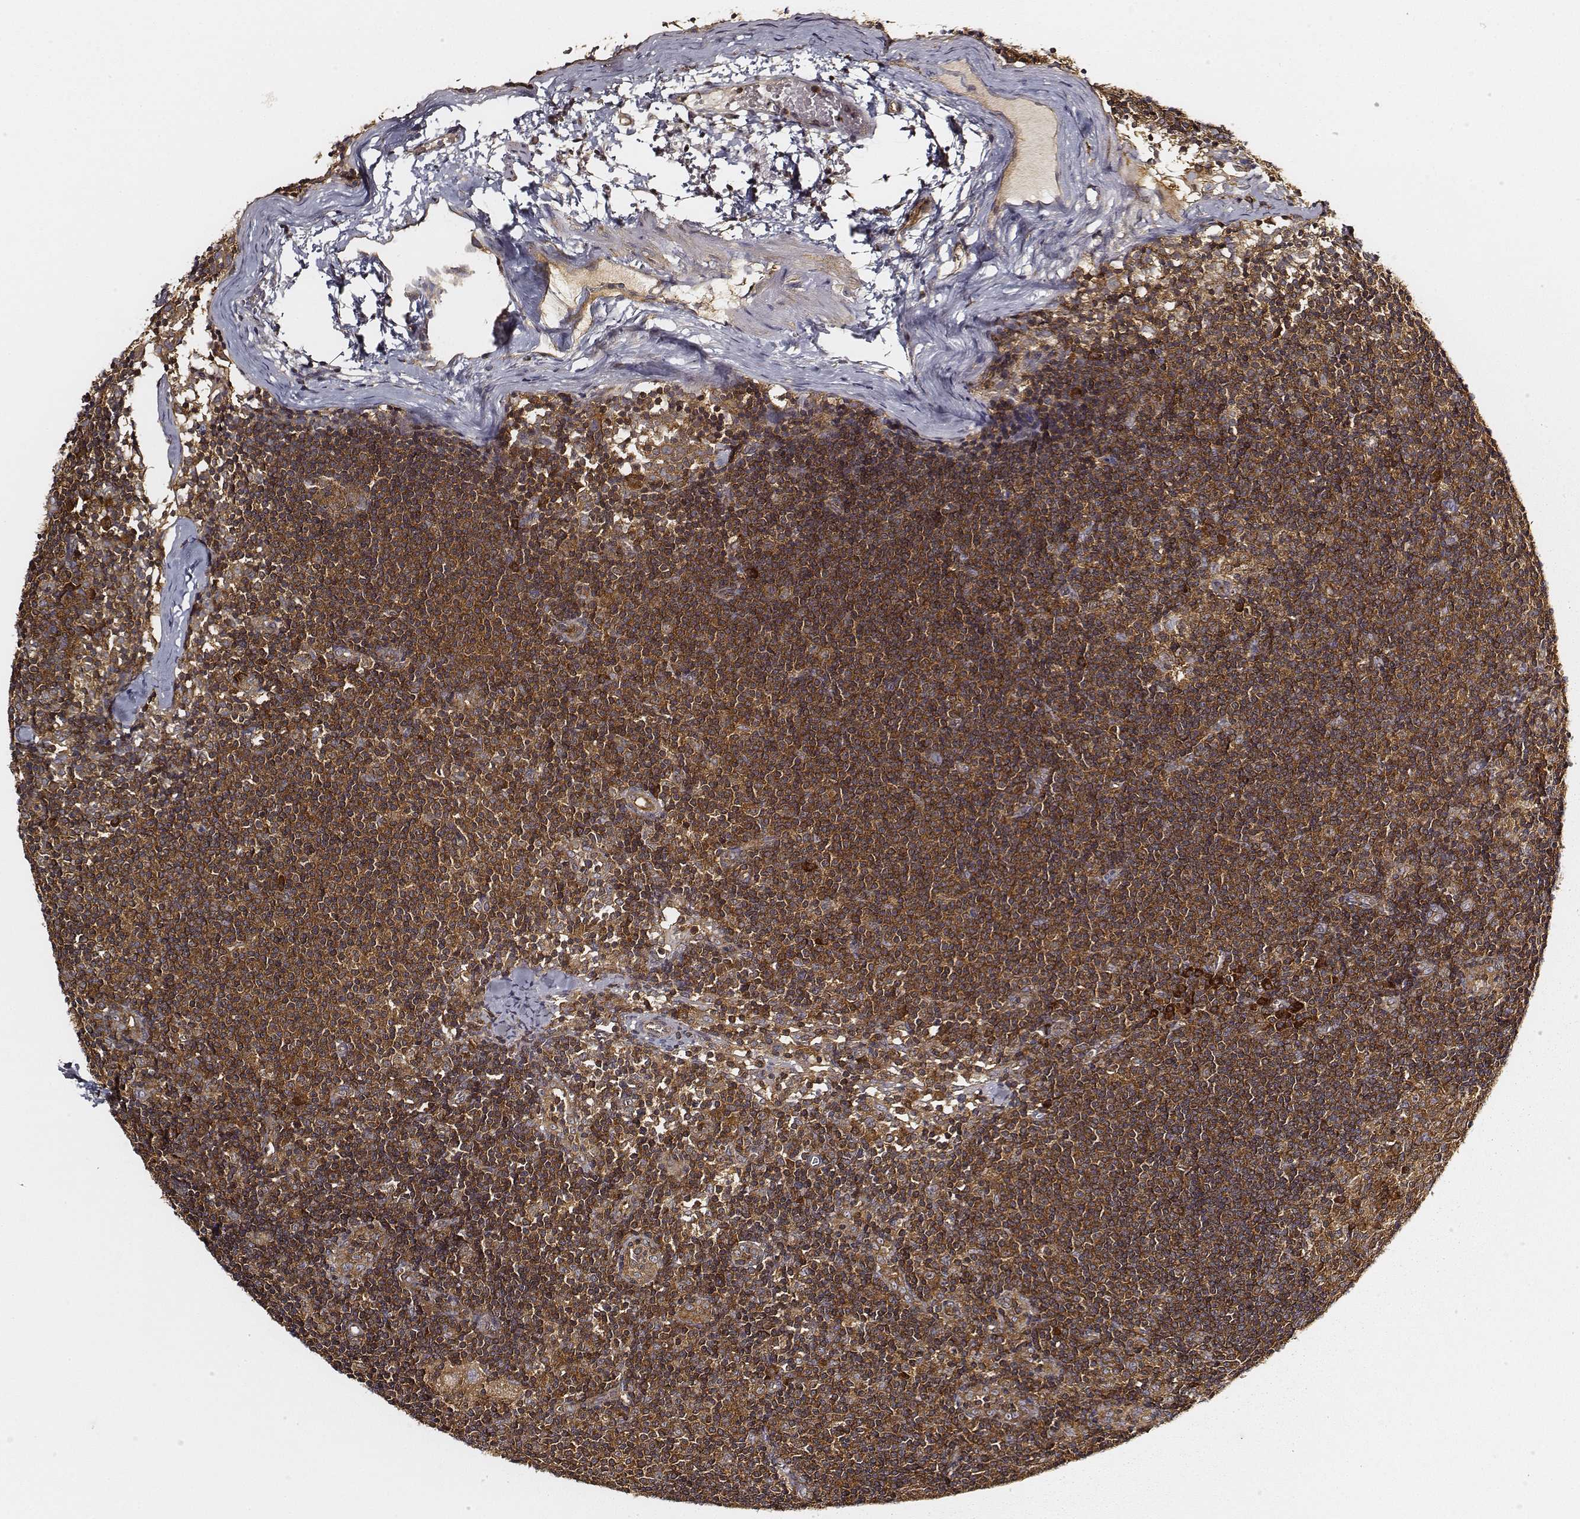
{"staining": {"intensity": "strong", "quantity": ">75%", "location": "cytoplasmic/membranous"}, "tissue": "lymph node", "cell_type": "Germinal center cells", "image_type": "normal", "snomed": [{"axis": "morphology", "description": "Normal tissue, NOS"}, {"axis": "topography", "description": "Lymph node"}], "caption": "Unremarkable lymph node reveals strong cytoplasmic/membranous staining in about >75% of germinal center cells (IHC, brightfield microscopy, high magnification)..", "gene": "CARS1", "patient": {"sex": "female", "age": 52}}